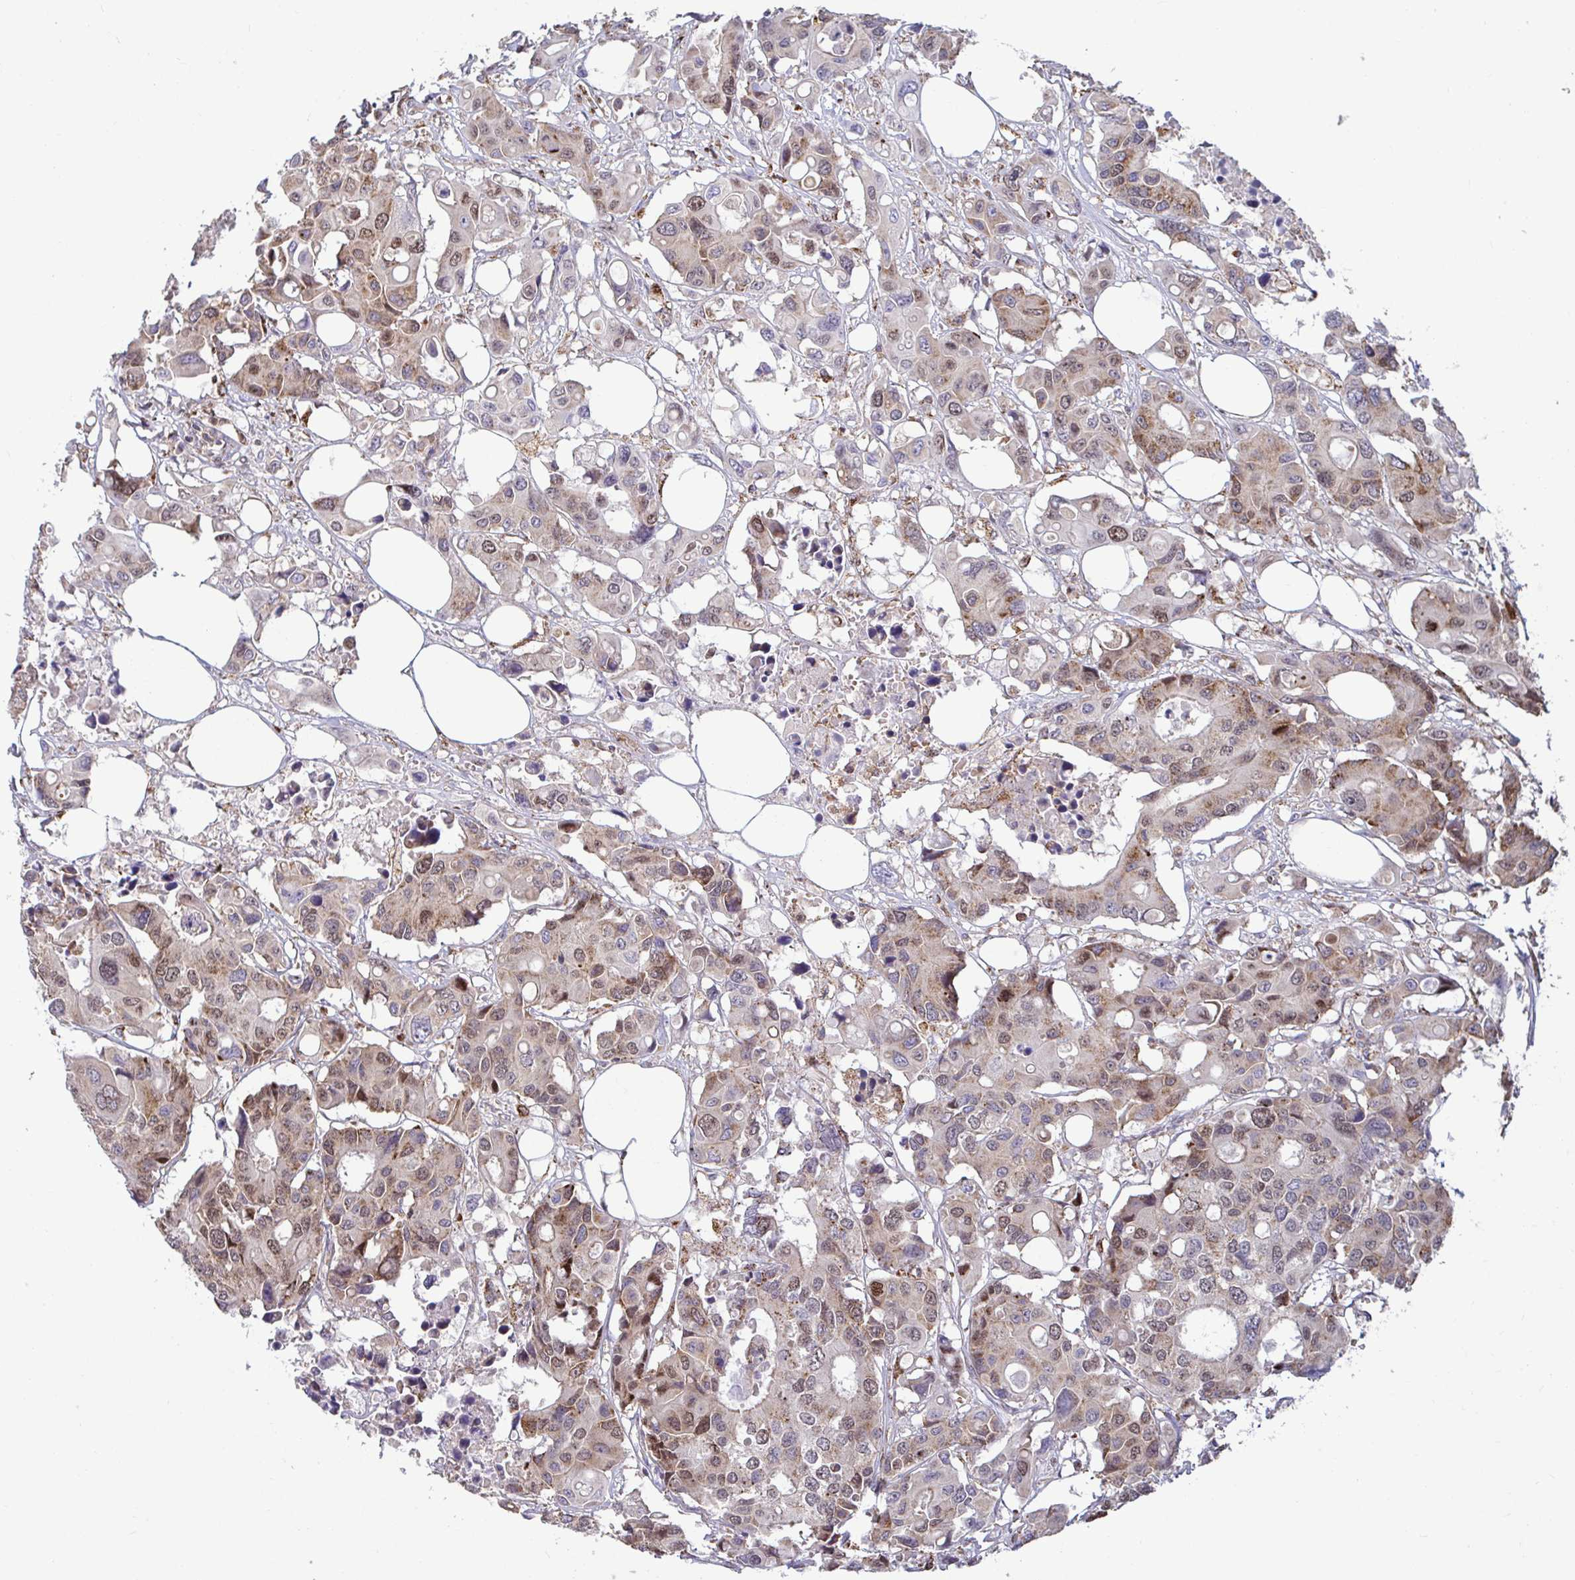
{"staining": {"intensity": "moderate", "quantity": ">75%", "location": "cytoplasmic/membranous,nuclear"}, "tissue": "colorectal cancer", "cell_type": "Tumor cells", "image_type": "cancer", "snomed": [{"axis": "morphology", "description": "Adenocarcinoma, NOS"}, {"axis": "topography", "description": "Colon"}], "caption": "Immunohistochemistry (IHC) photomicrograph of adenocarcinoma (colorectal) stained for a protein (brown), which demonstrates medium levels of moderate cytoplasmic/membranous and nuclear staining in approximately >75% of tumor cells.", "gene": "SPRY1", "patient": {"sex": "male", "age": 77}}